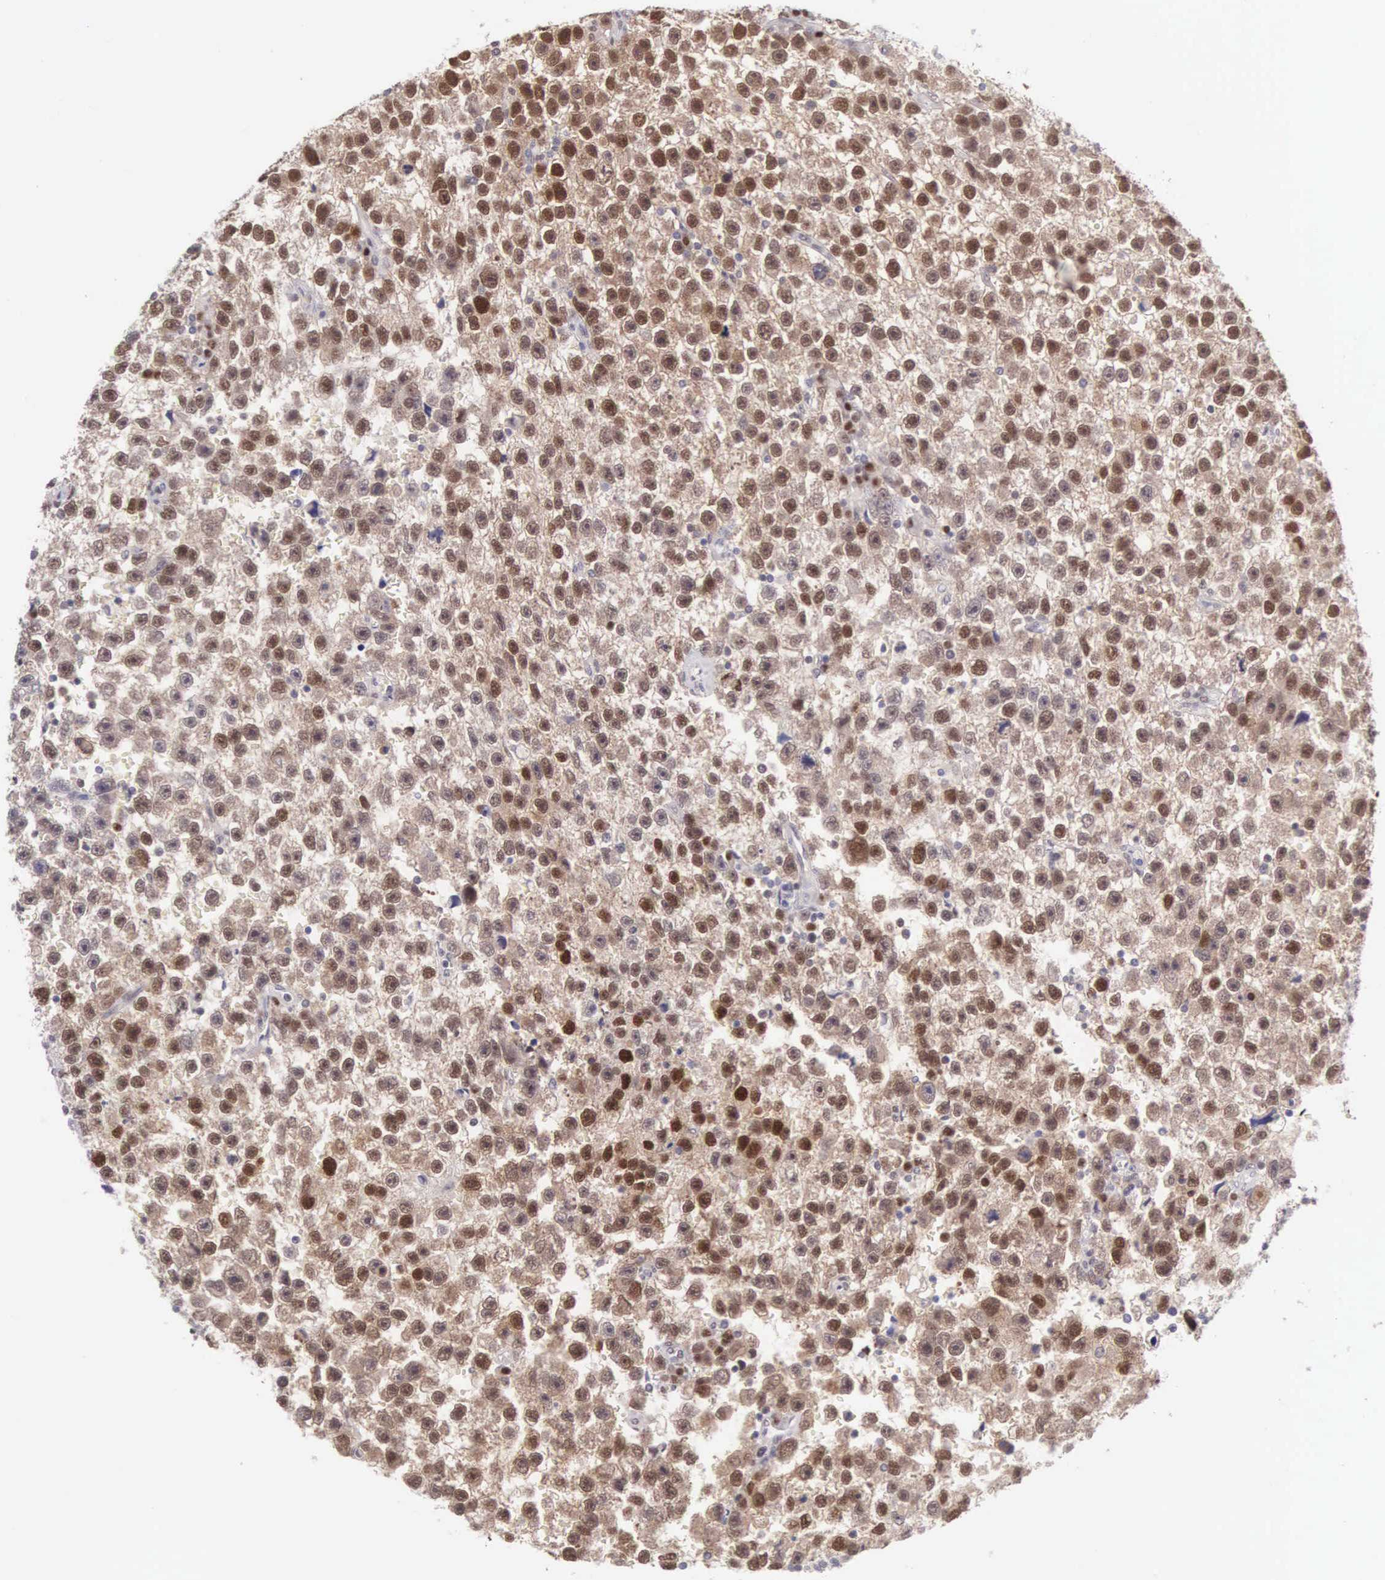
{"staining": {"intensity": "strong", "quantity": ">75%", "location": "nuclear"}, "tissue": "testis cancer", "cell_type": "Tumor cells", "image_type": "cancer", "snomed": [{"axis": "morphology", "description": "Seminoma, NOS"}, {"axis": "topography", "description": "Testis"}], "caption": "Protein analysis of testis cancer (seminoma) tissue reveals strong nuclear expression in about >75% of tumor cells.", "gene": "CCDC117", "patient": {"sex": "male", "age": 33}}